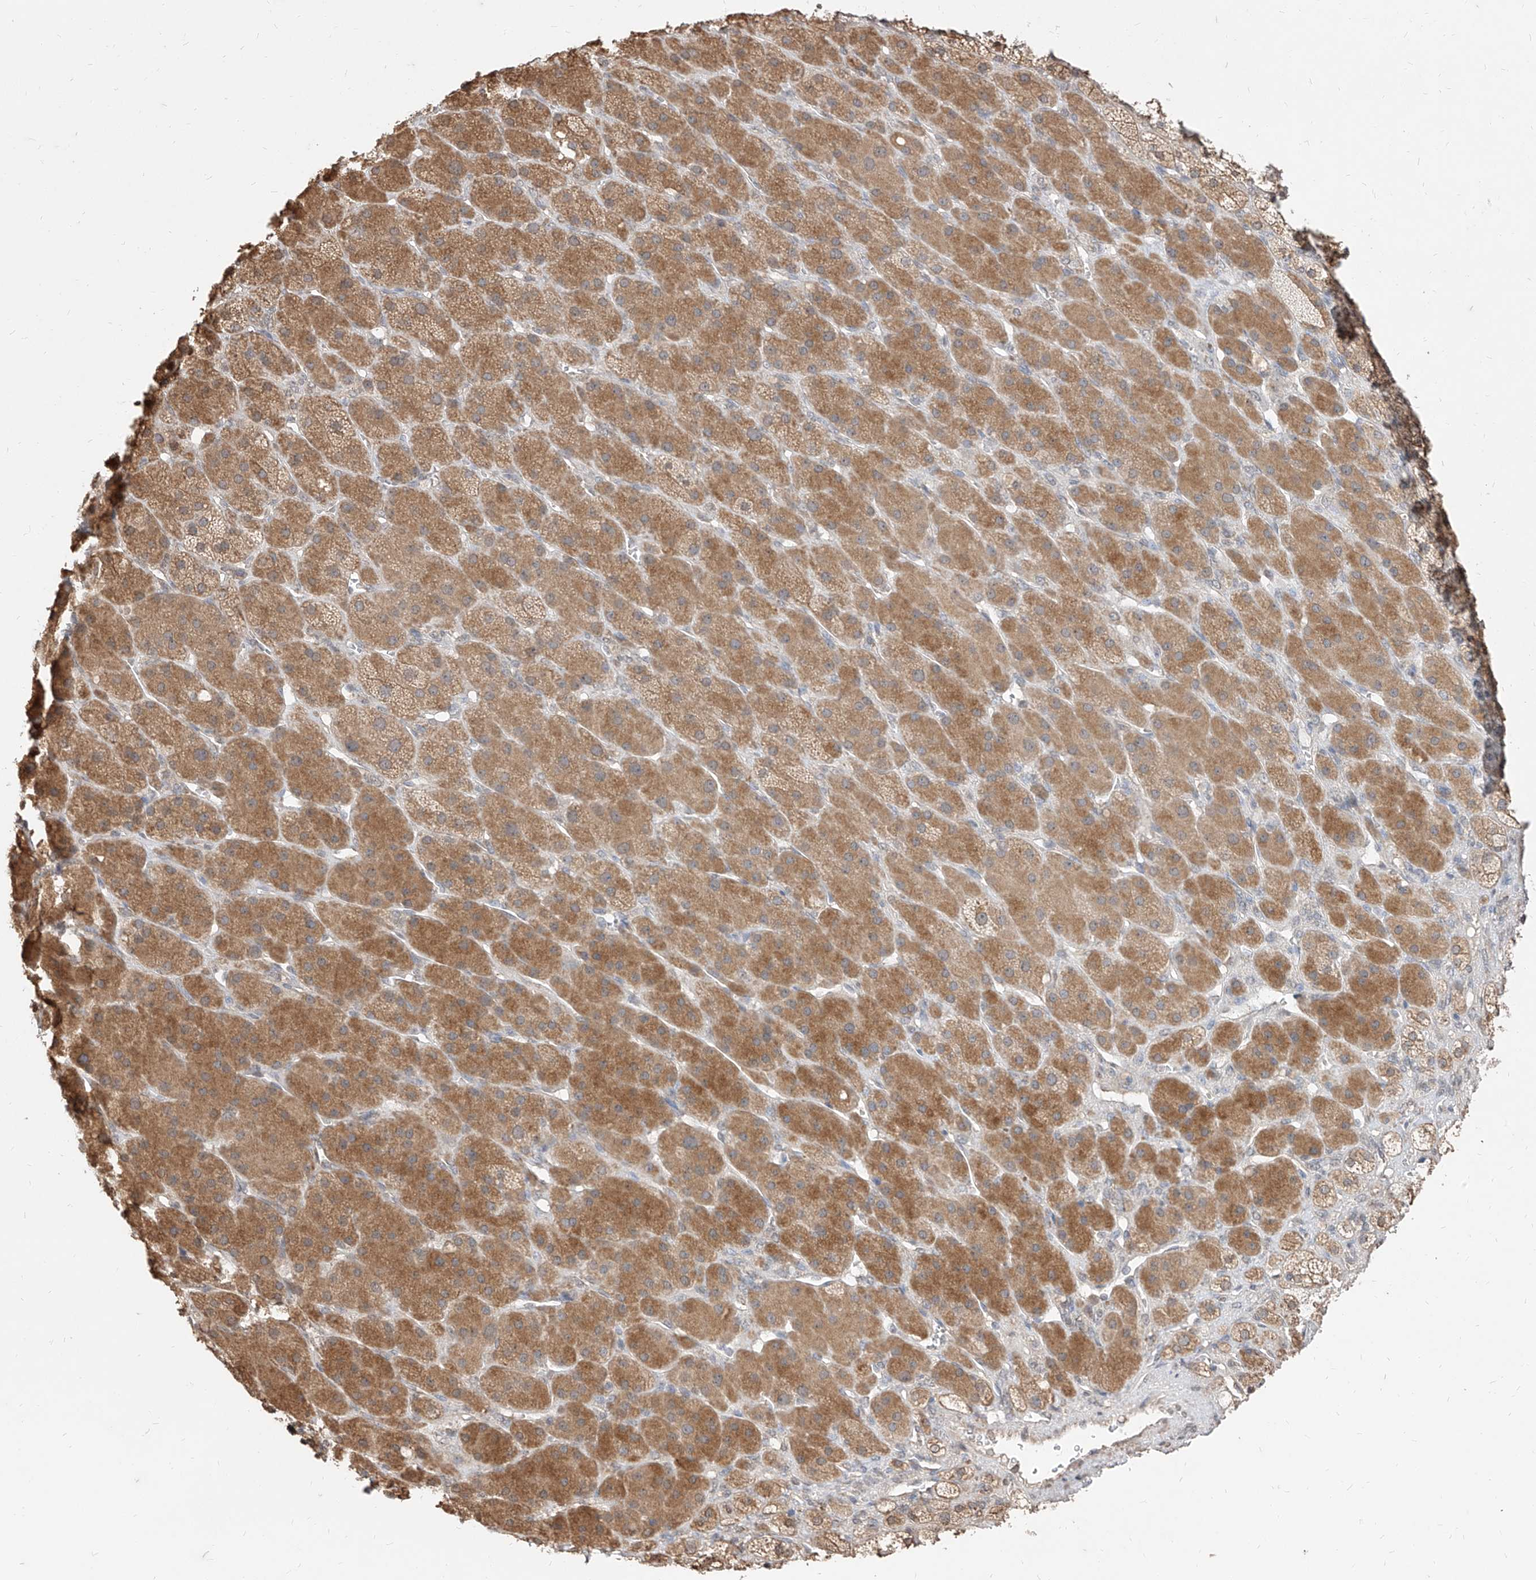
{"staining": {"intensity": "moderate", "quantity": ">75%", "location": "cytoplasmic/membranous"}, "tissue": "adrenal gland", "cell_type": "Glandular cells", "image_type": "normal", "snomed": [{"axis": "morphology", "description": "Normal tissue, NOS"}, {"axis": "topography", "description": "Adrenal gland"}], "caption": "Adrenal gland stained for a protein displays moderate cytoplasmic/membranous positivity in glandular cells. The staining was performed using DAB to visualize the protein expression in brown, while the nuclei were stained in blue with hematoxylin (Magnification: 20x).", "gene": "C8orf82", "patient": {"sex": "male", "age": 61}}